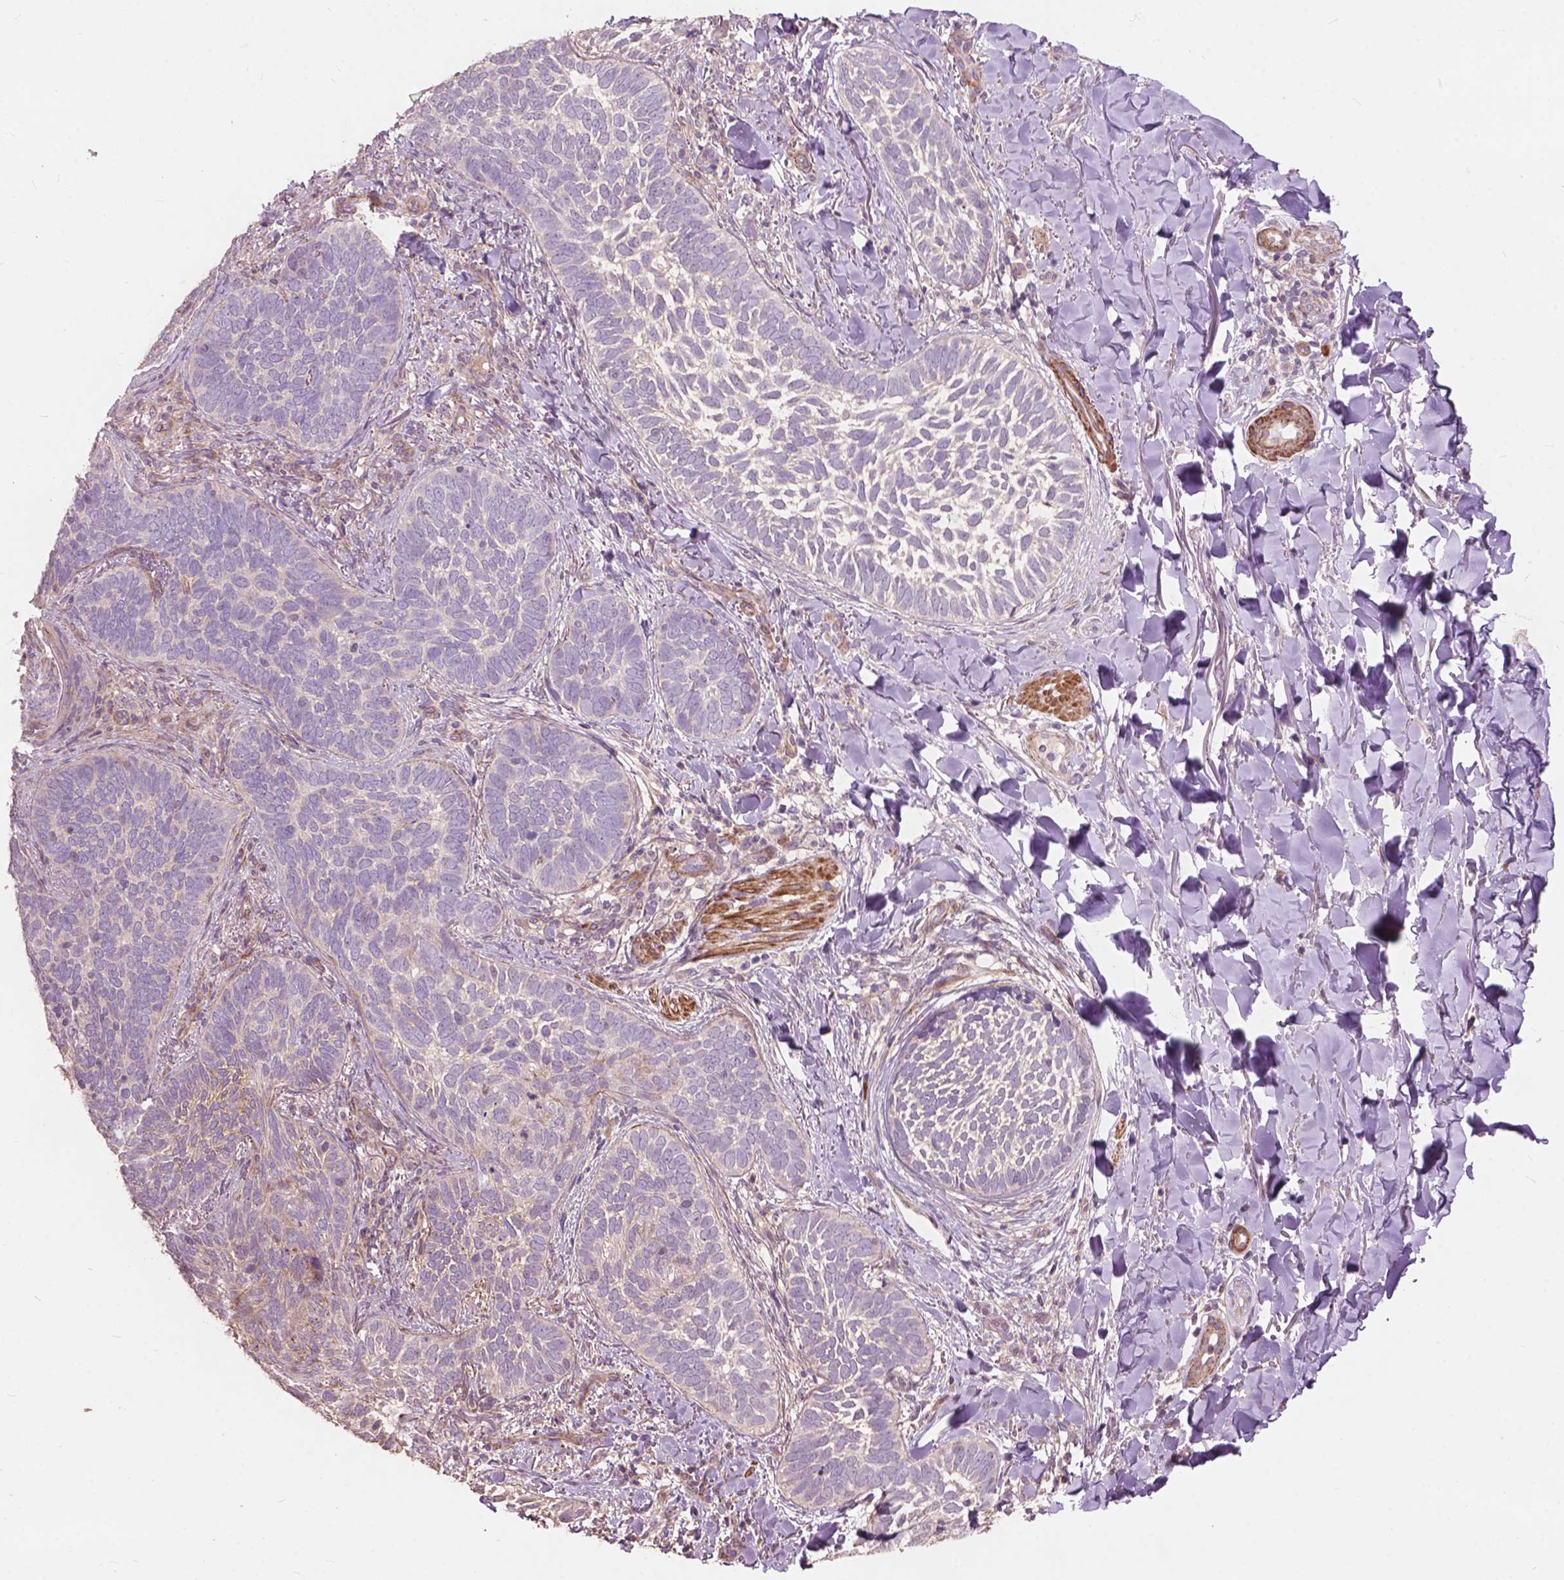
{"staining": {"intensity": "negative", "quantity": "none", "location": "none"}, "tissue": "skin cancer", "cell_type": "Tumor cells", "image_type": "cancer", "snomed": [{"axis": "morphology", "description": "Normal tissue, NOS"}, {"axis": "morphology", "description": "Basal cell carcinoma"}, {"axis": "topography", "description": "Skin"}], "caption": "DAB (3,3'-diaminobenzidine) immunohistochemical staining of skin basal cell carcinoma reveals no significant staining in tumor cells. The staining is performed using DAB brown chromogen with nuclei counter-stained in using hematoxylin.", "gene": "FNIP1", "patient": {"sex": "male", "age": 46}}